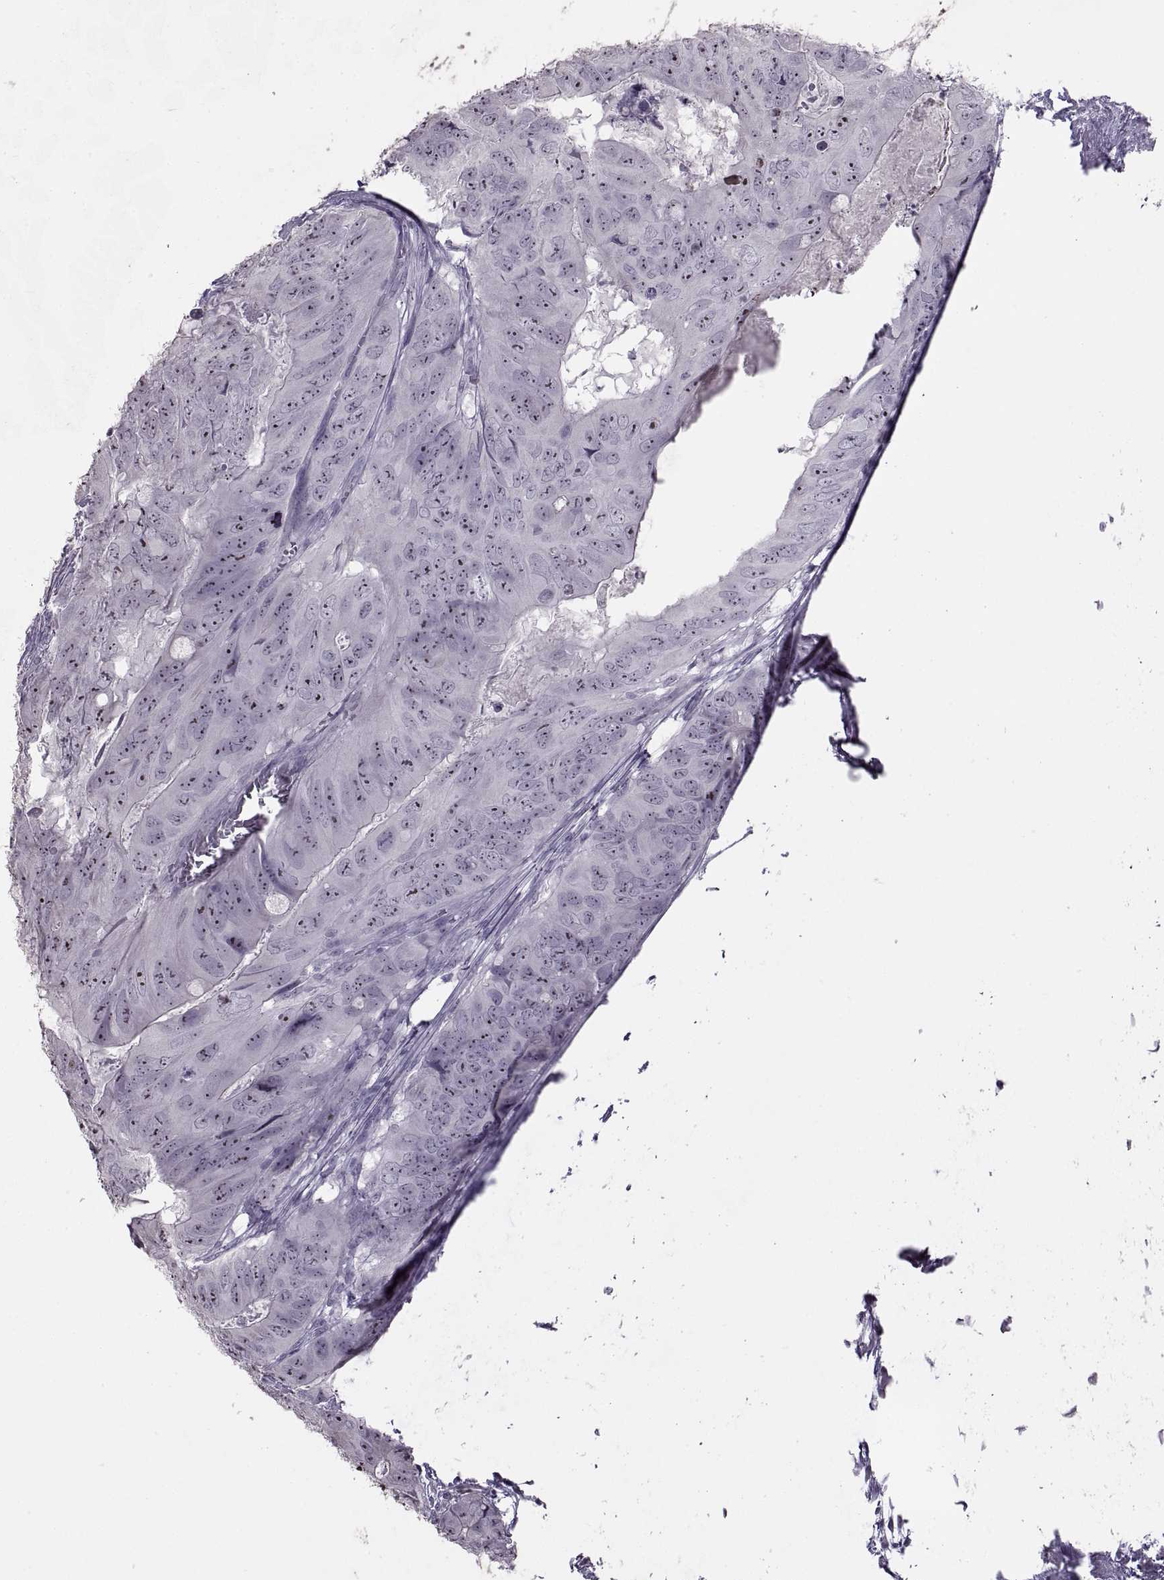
{"staining": {"intensity": "negative", "quantity": "none", "location": "none"}, "tissue": "colorectal cancer", "cell_type": "Tumor cells", "image_type": "cancer", "snomed": [{"axis": "morphology", "description": "Adenocarcinoma, NOS"}, {"axis": "topography", "description": "Colon"}], "caption": "The IHC photomicrograph has no significant staining in tumor cells of adenocarcinoma (colorectal) tissue.", "gene": "ASIC2", "patient": {"sex": "male", "age": 79}}